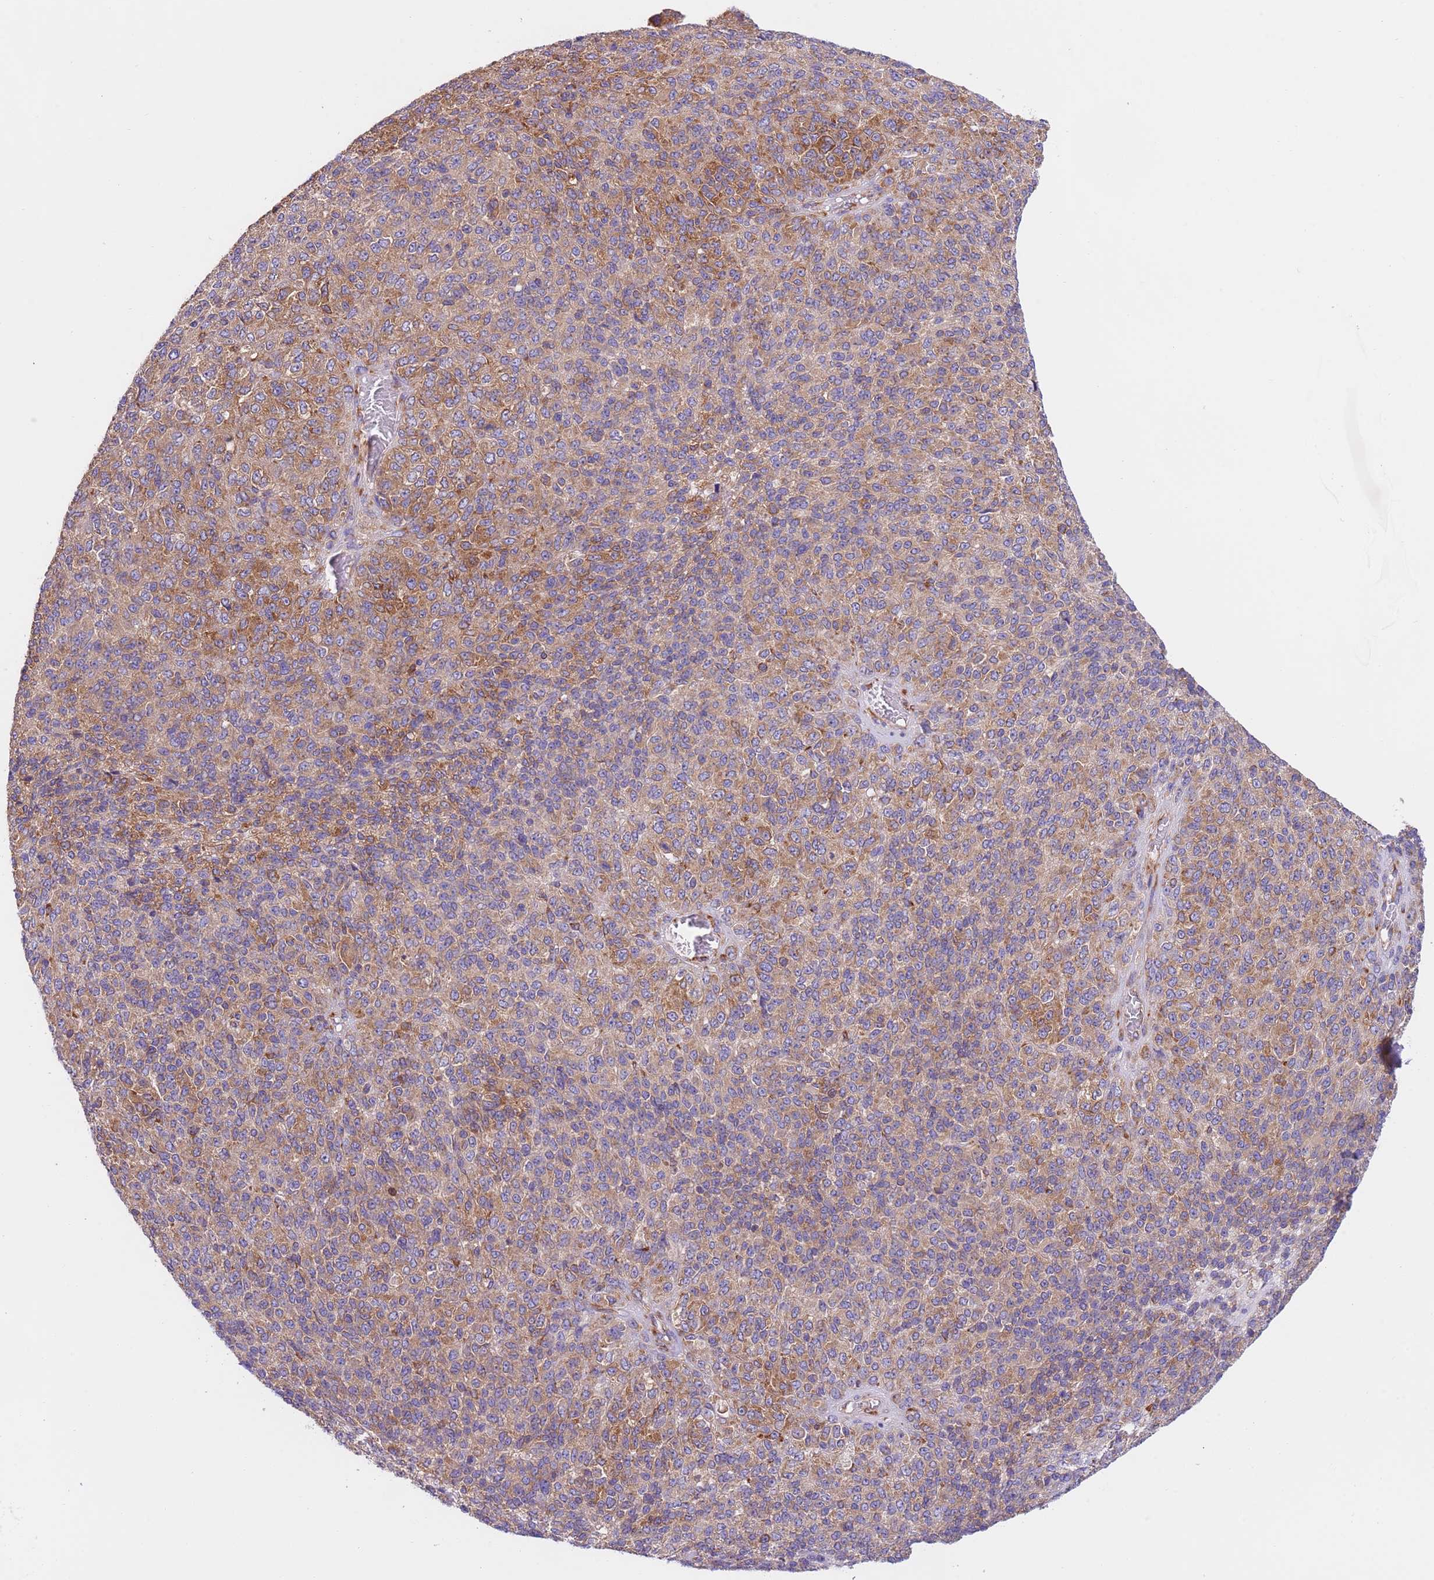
{"staining": {"intensity": "moderate", "quantity": ">75%", "location": "cytoplasmic/membranous"}, "tissue": "melanoma", "cell_type": "Tumor cells", "image_type": "cancer", "snomed": [{"axis": "morphology", "description": "Malignant melanoma, Metastatic site"}, {"axis": "topography", "description": "Brain"}], "caption": "Moderate cytoplasmic/membranous expression for a protein is appreciated in approximately >75% of tumor cells of melanoma using immunohistochemistry.", "gene": "VARS1", "patient": {"sex": "female", "age": 56}}